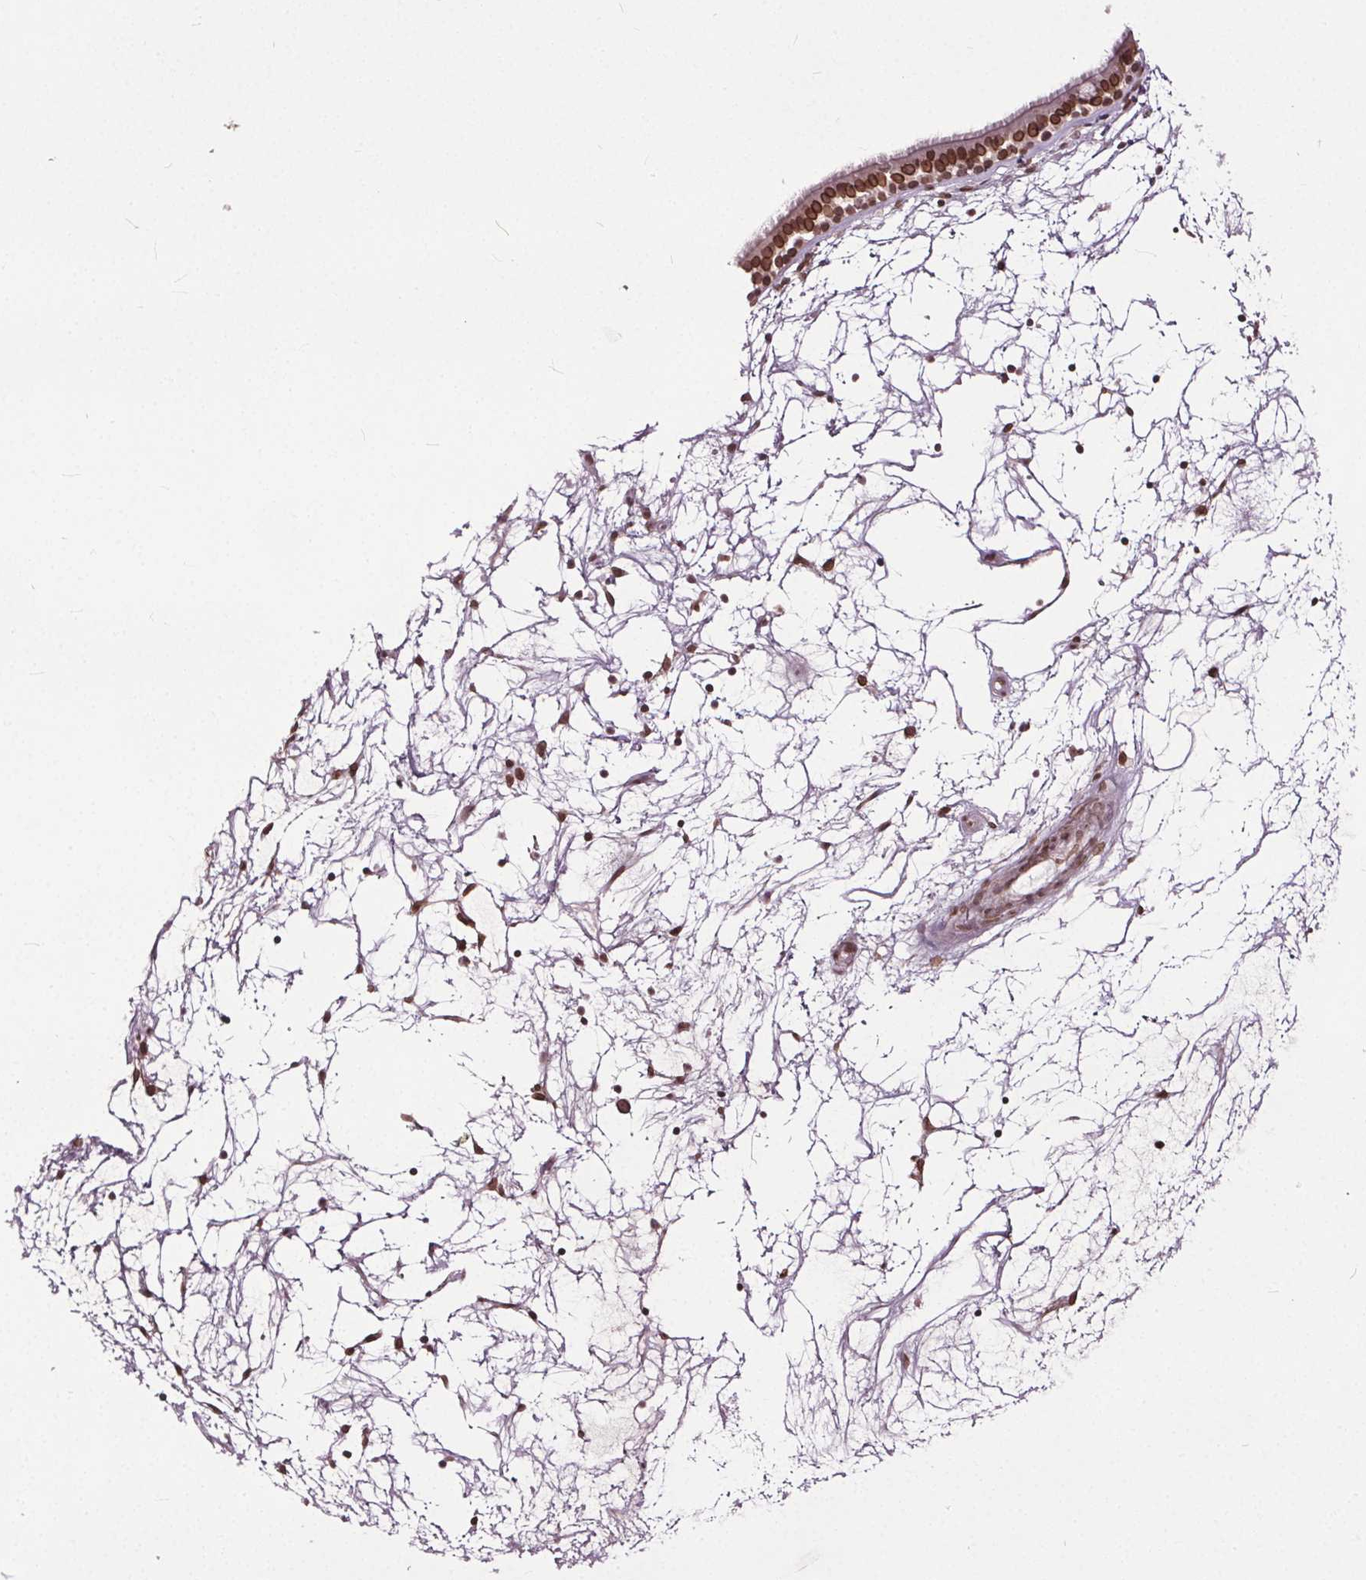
{"staining": {"intensity": "moderate", "quantity": ">75%", "location": "cytoplasmic/membranous,nuclear"}, "tissue": "nasopharynx", "cell_type": "Respiratory epithelial cells", "image_type": "normal", "snomed": [{"axis": "morphology", "description": "Normal tissue, NOS"}, {"axis": "topography", "description": "Nasopharynx"}], "caption": "About >75% of respiratory epithelial cells in unremarkable human nasopharynx reveal moderate cytoplasmic/membranous,nuclear protein expression as visualized by brown immunohistochemical staining.", "gene": "TTC39C", "patient": {"sex": "male", "age": 68}}